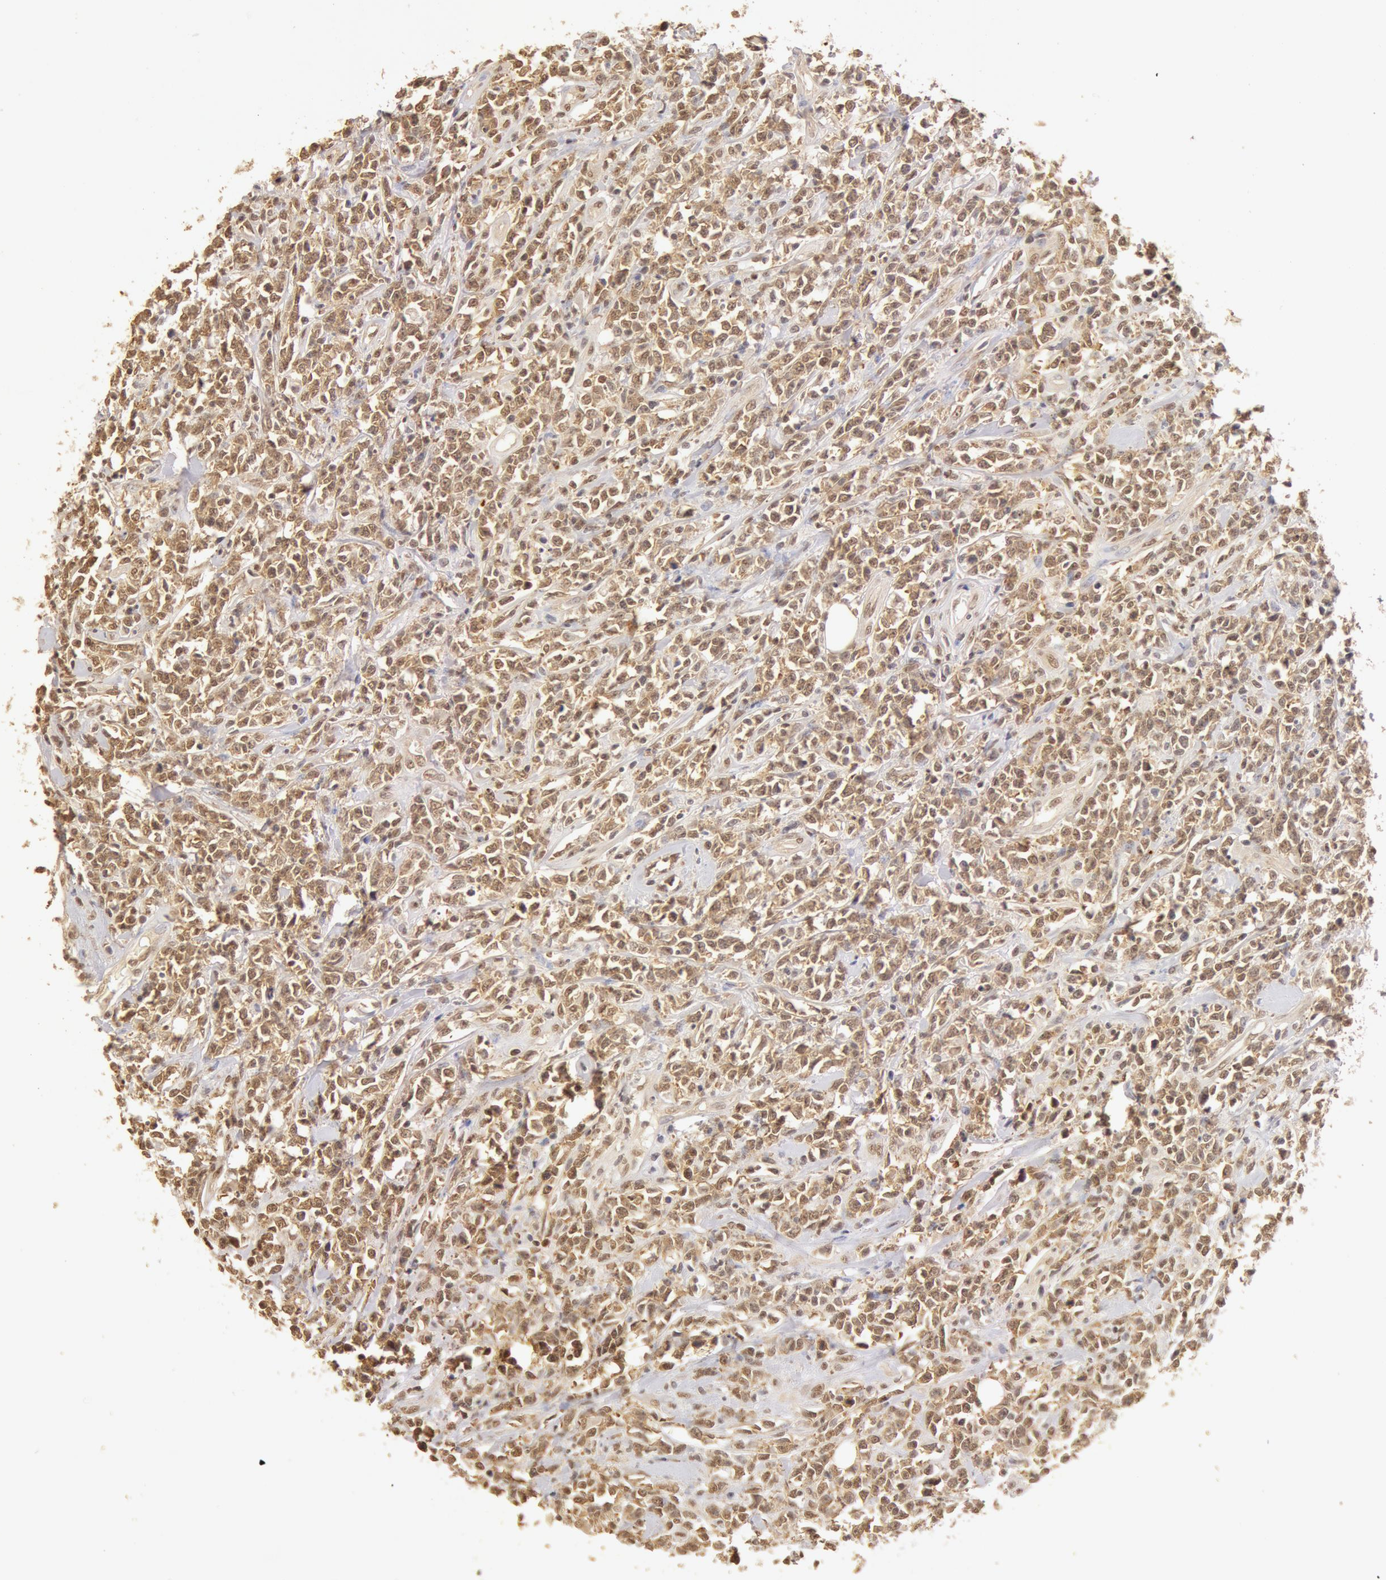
{"staining": {"intensity": "moderate", "quantity": ">75%", "location": "cytoplasmic/membranous,nuclear"}, "tissue": "lymphoma", "cell_type": "Tumor cells", "image_type": "cancer", "snomed": [{"axis": "morphology", "description": "Malignant lymphoma, non-Hodgkin's type, High grade"}, {"axis": "topography", "description": "Colon"}], "caption": "Protein expression analysis of lymphoma displays moderate cytoplasmic/membranous and nuclear expression in approximately >75% of tumor cells. (IHC, brightfield microscopy, high magnification).", "gene": "SNRNP70", "patient": {"sex": "male", "age": 82}}